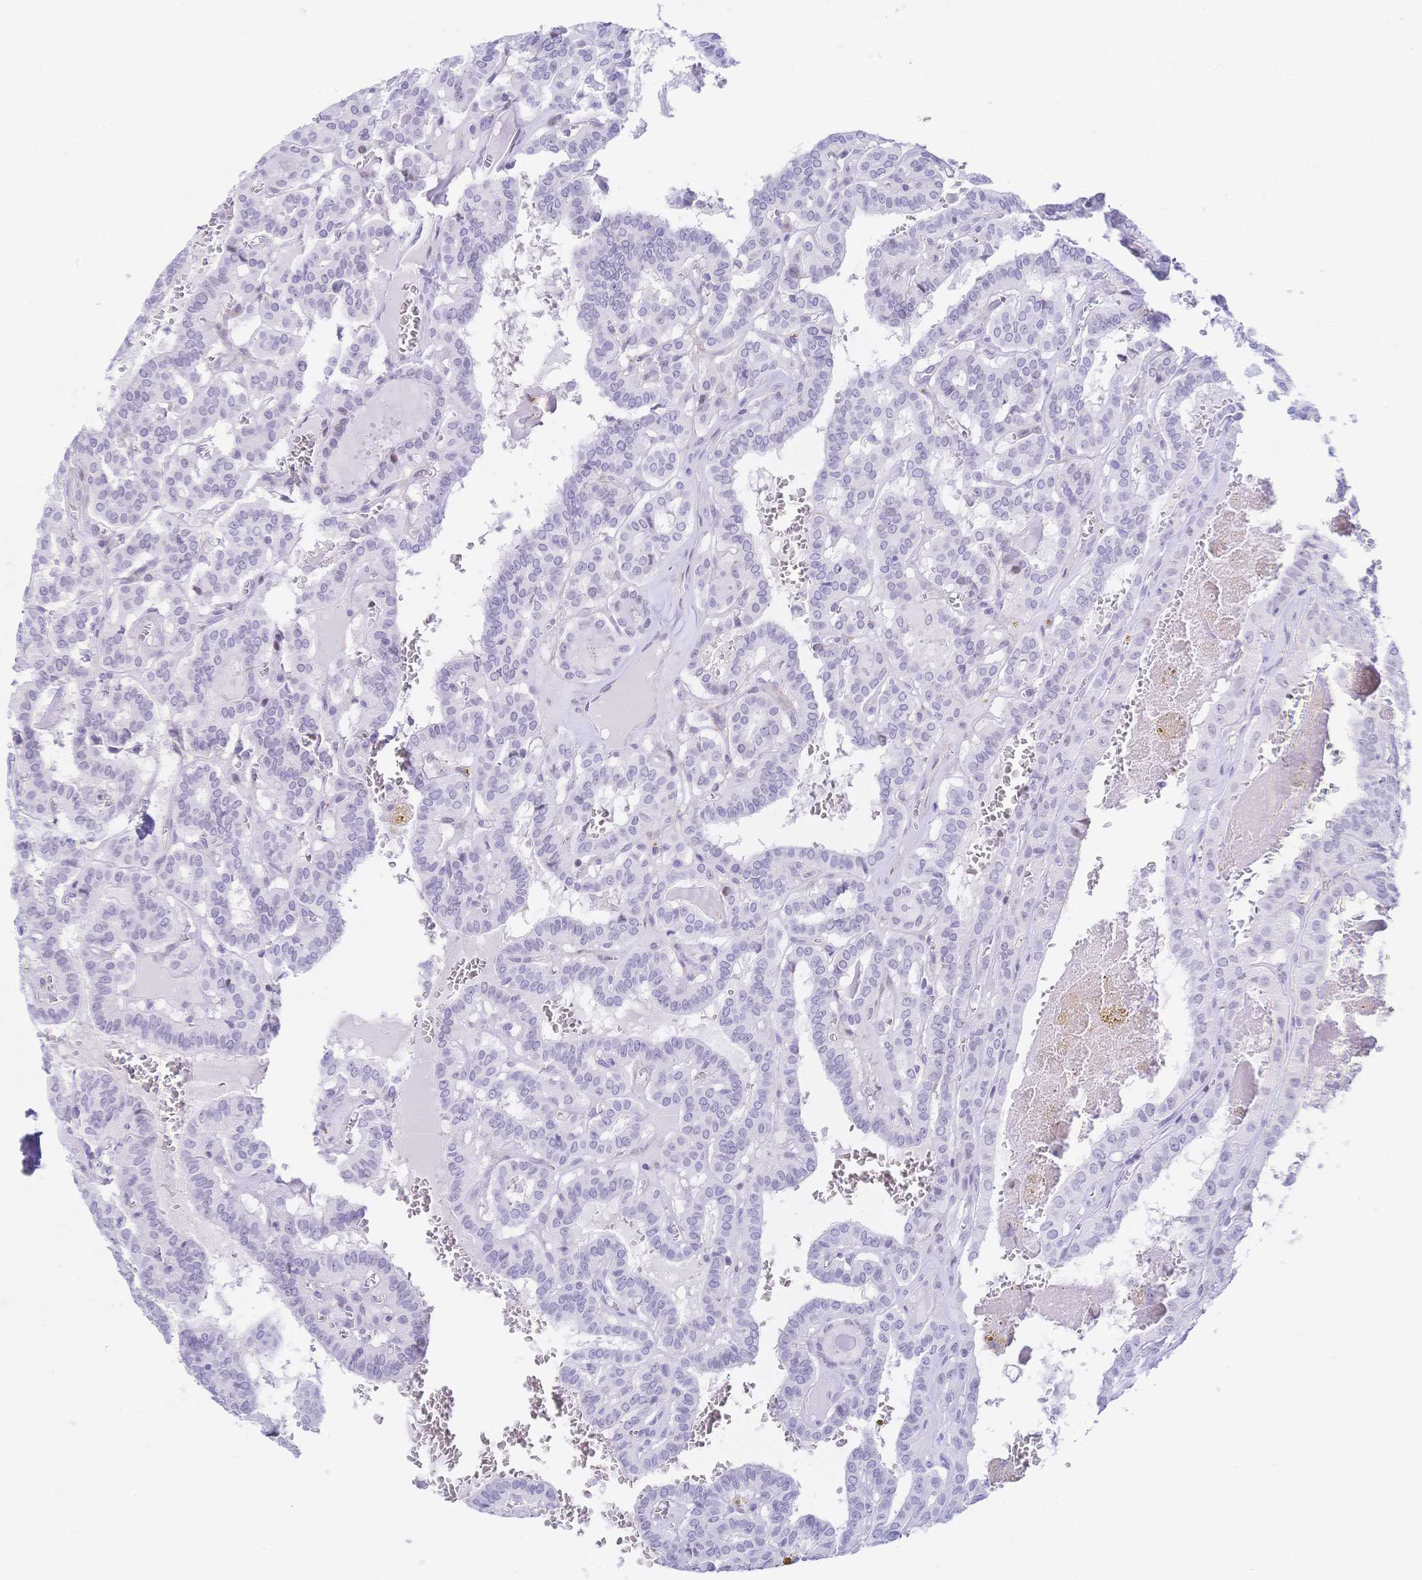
{"staining": {"intensity": "negative", "quantity": "none", "location": "none"}, "tissue": "thyroid cancer", "cell_type": "Tumor cells", "image_type": "cancer", "snomed": [{"axis": "morphology", "description": "Papillary adenocarcinoma, NOS"}, {"axis": "topography", "description": "Thyroid gland"}], "caption": "This is an immunohistochemistry (IHC) histopathology image of papillary adenocarcinoma (thyroid). There is no expression in tumor cells.", "gene": "CR2", "patient": {"sex": "female", "age": 21}}